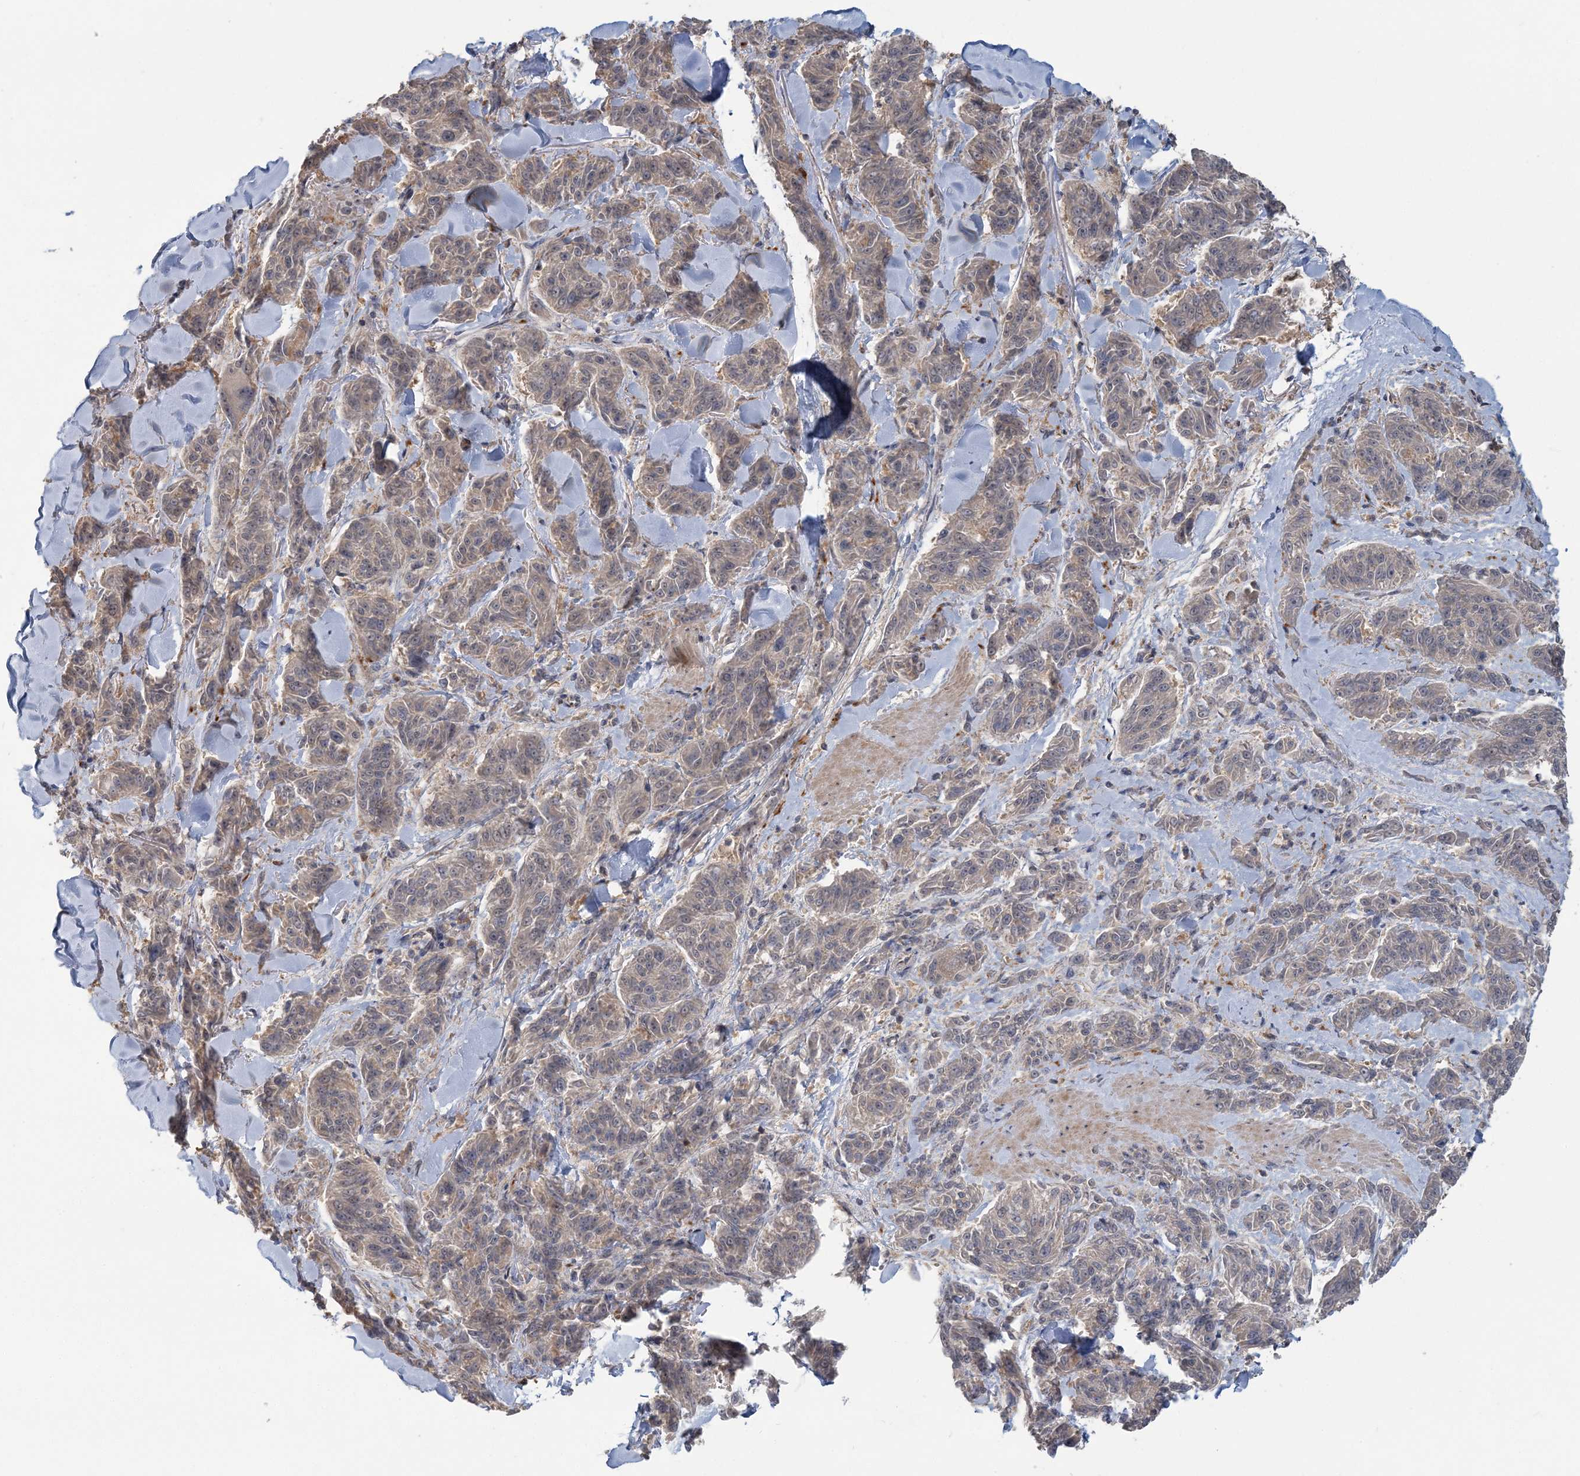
{"staining": {"intensity": "weak", "quantity": "25%-75%", "location": "cytoplasmic/membranous"}, "tissue": "melanoma", "cell_type": "Tumor cells", "image_type": "cancer", "snomed": [{"axis": "morphology", "description": "Malignant melanoma, NOS"}, {"axis": "topography", "description": "Skin"}], "caption": "Weak cytoplasmic/membranous protein positivity is appreciated in approximately 25%-75% of tumor cells in malignant melanoma. Using DAB (brown) and hematoxylin (blue) stains, captured at high magnification using brightfield microscopy.", "gene": "RNF25", "patient": {"sex": "male", "age": 53}}